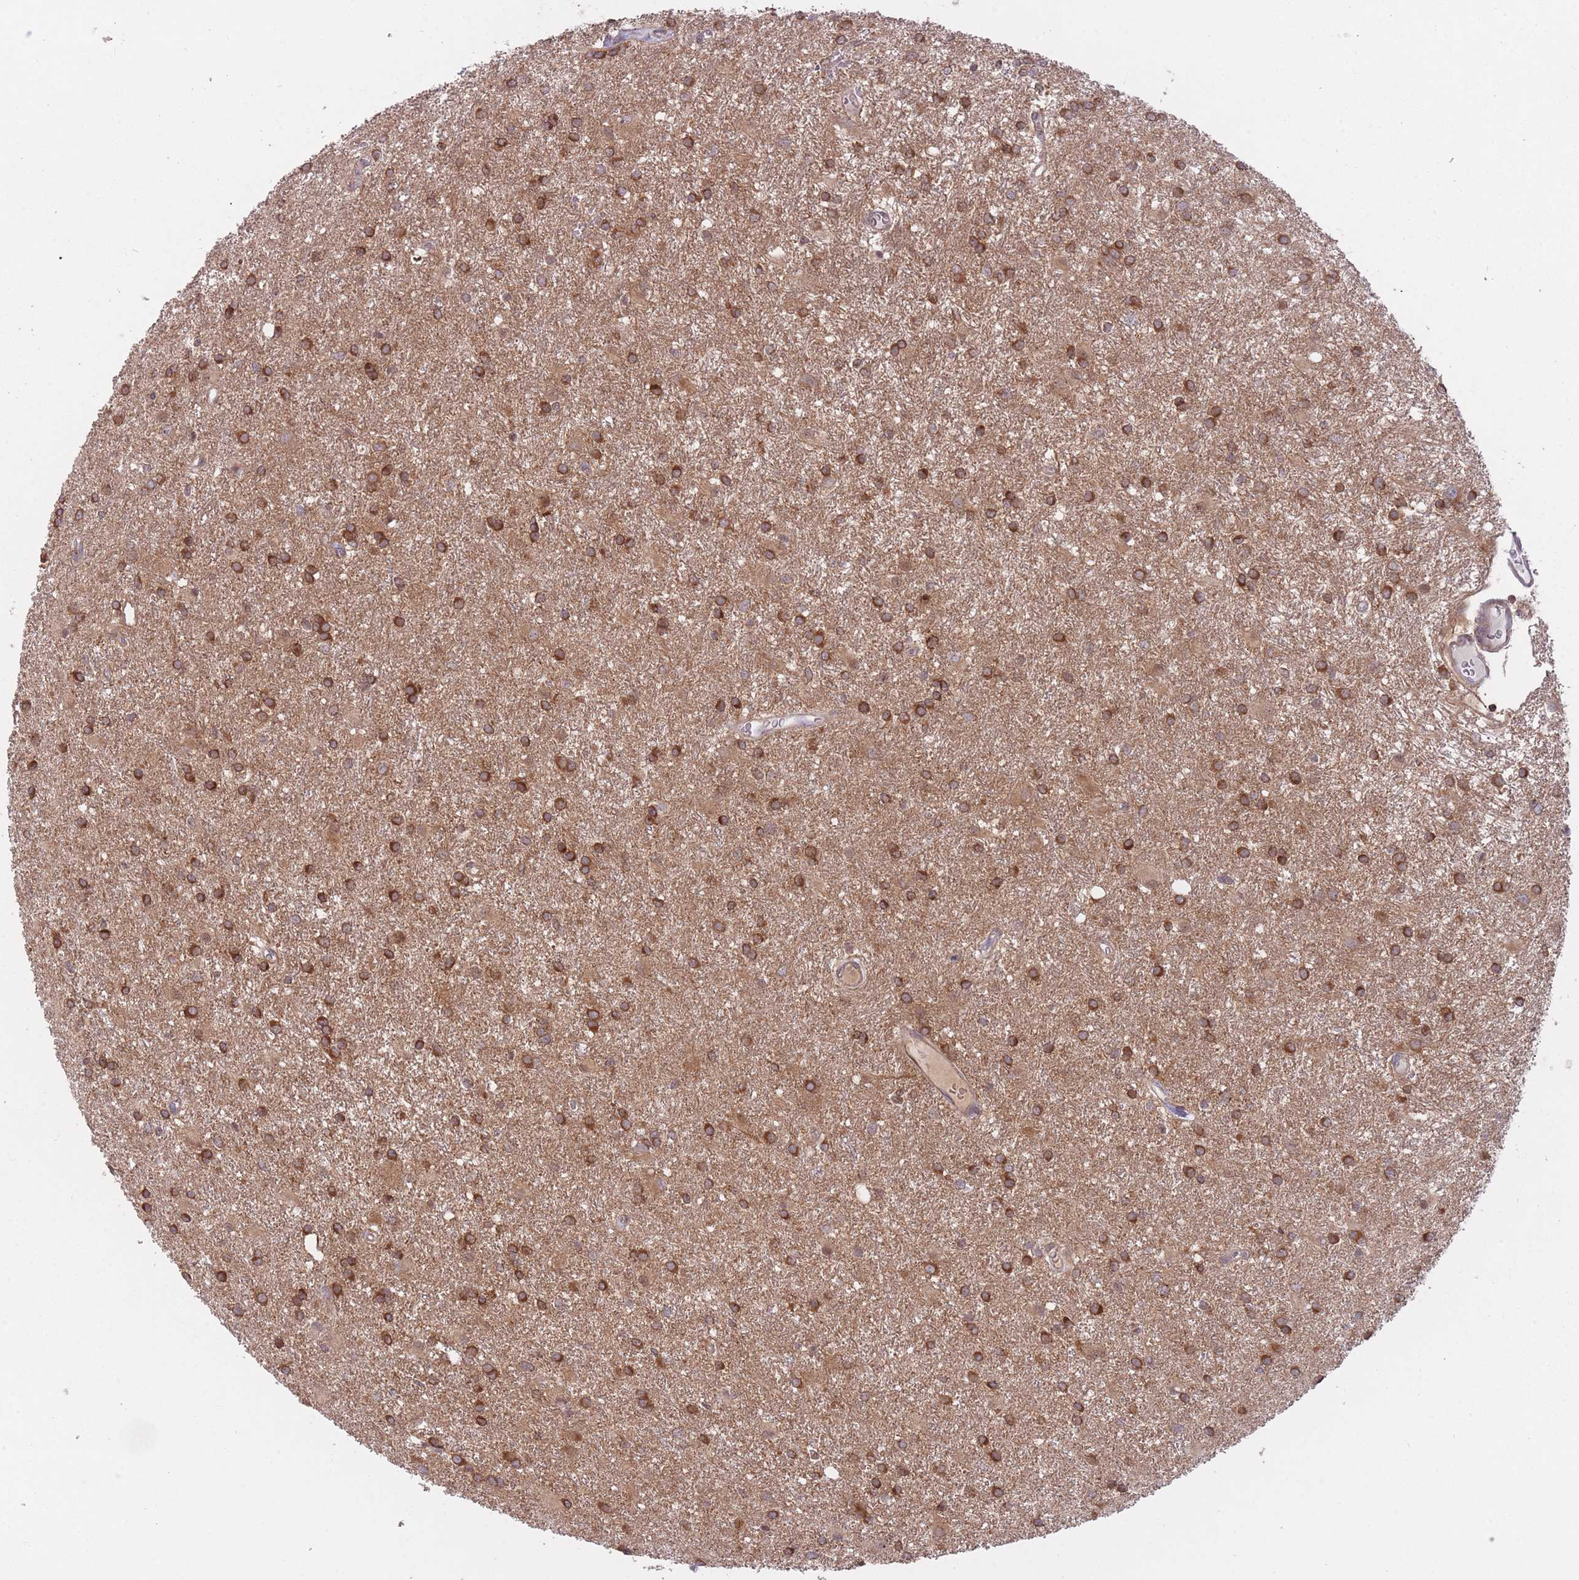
{"staining": {"intensity": "moderate", "quantity": ">75%", "location": "cytoplasmic/membranous"}, "tissue": "glioma", "cell_type": "Tumor cells", "image_type": "cancer", "snomed": [{"axis": "morphology", "description": "Glioma, malignant, High grade"}, {"axis": "topography", "description": "Brain"}], "caption": "Brown immunohistochemical staining in glioma demonstrates moderate cytoplasmic/membranous positivity in about >75% of tumor cells.", "gene": "DPYSL4", "patient": {"sex": "female", "age": 50}}